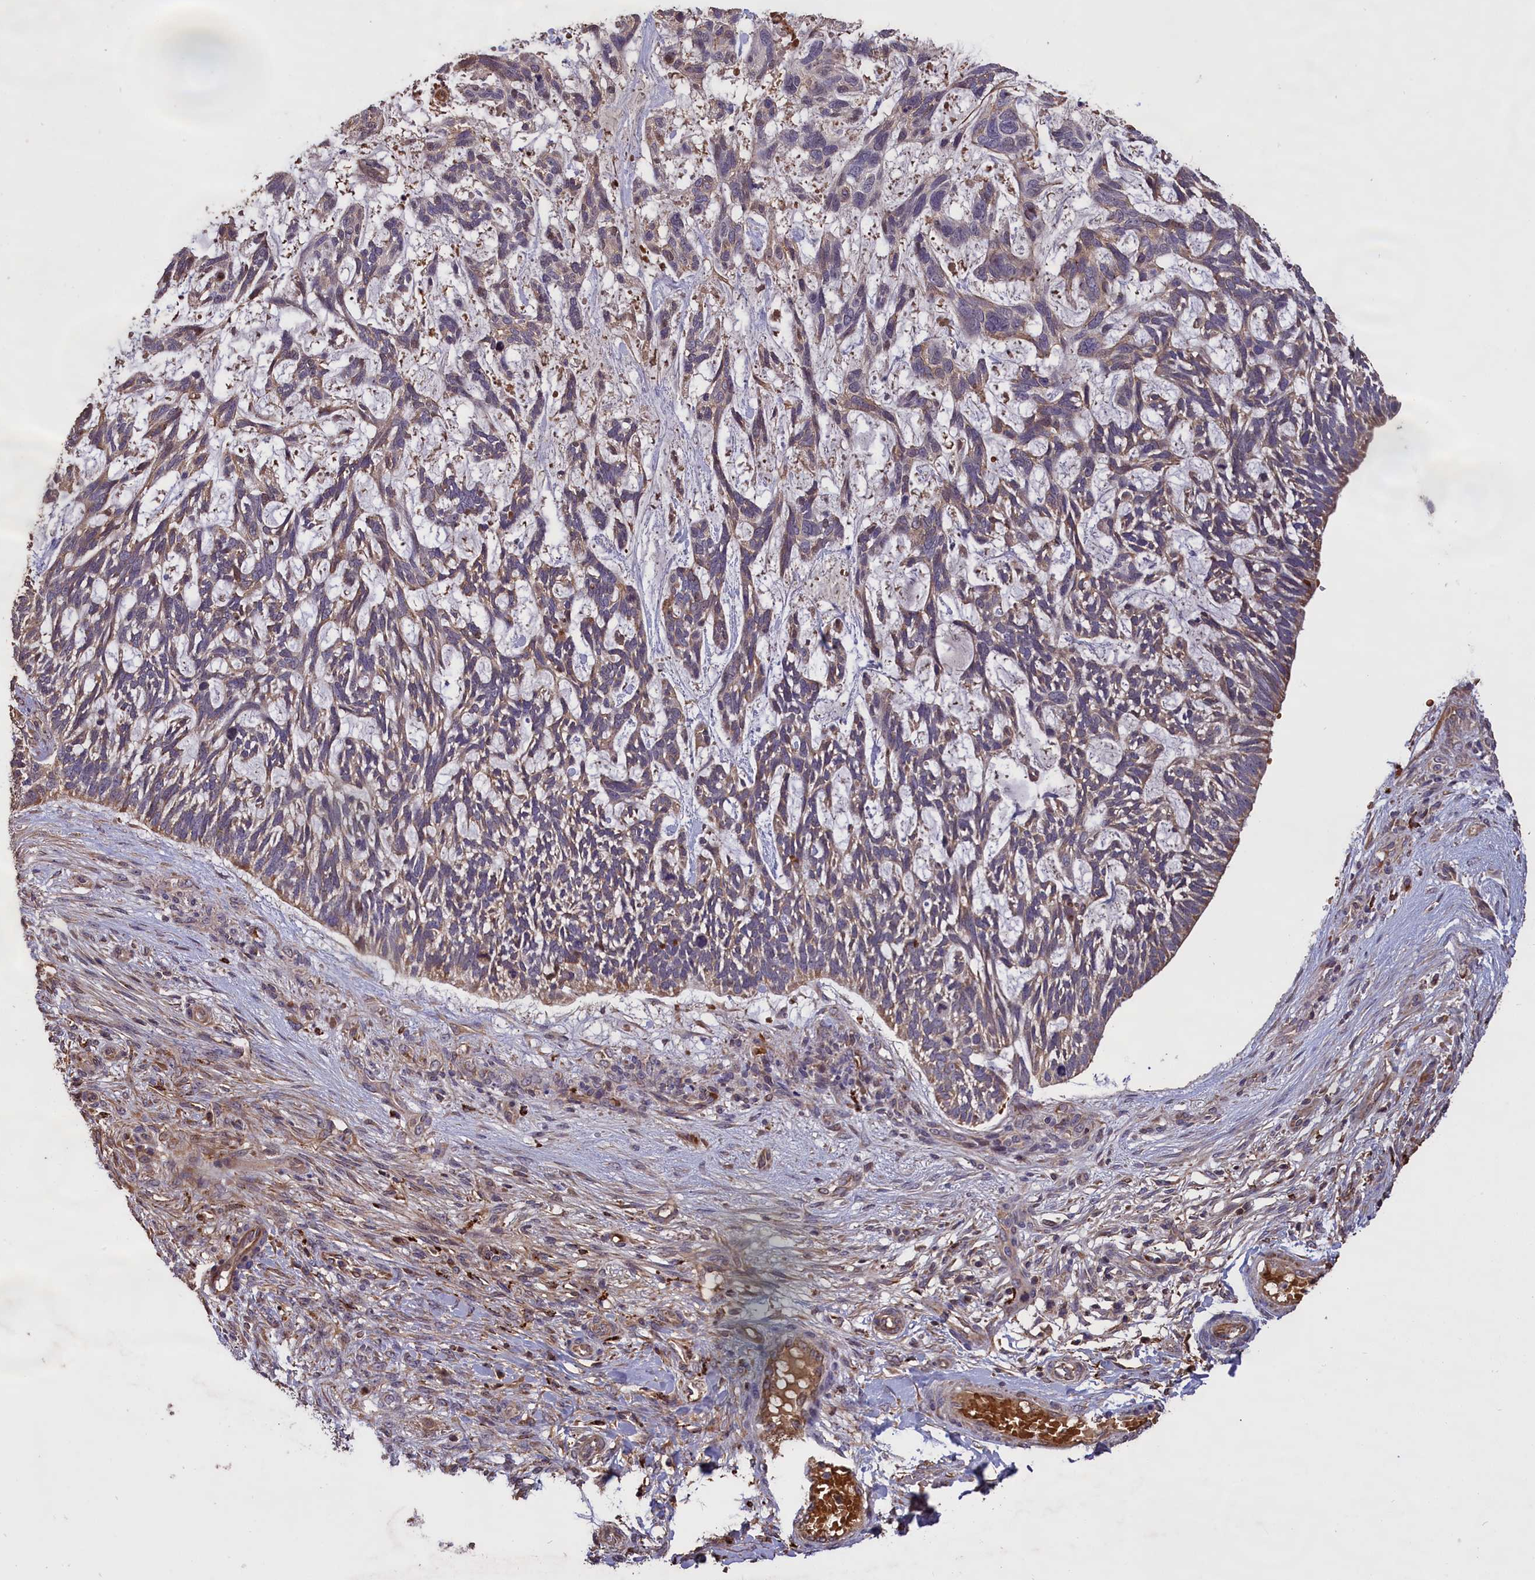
{"staining": {"intensity": "weak", "quantity": "<25%", "location": "cytoplasmic/membranous"}, "tissue": "skin cancer", "cell_type": "Tumor cells", "image_type": "cancer", "snomed": [{"axis": "morphology", "description": "Basal cell carcinoma"}, {"axis": "topography", "description": "Skin"}], "caption": "Micrograph shows no significant protein positivity in tumor cells of basal cell carcinoma (skin).", "gene": "CLRN2", "patient": {"sex": "male", "age": 88}}